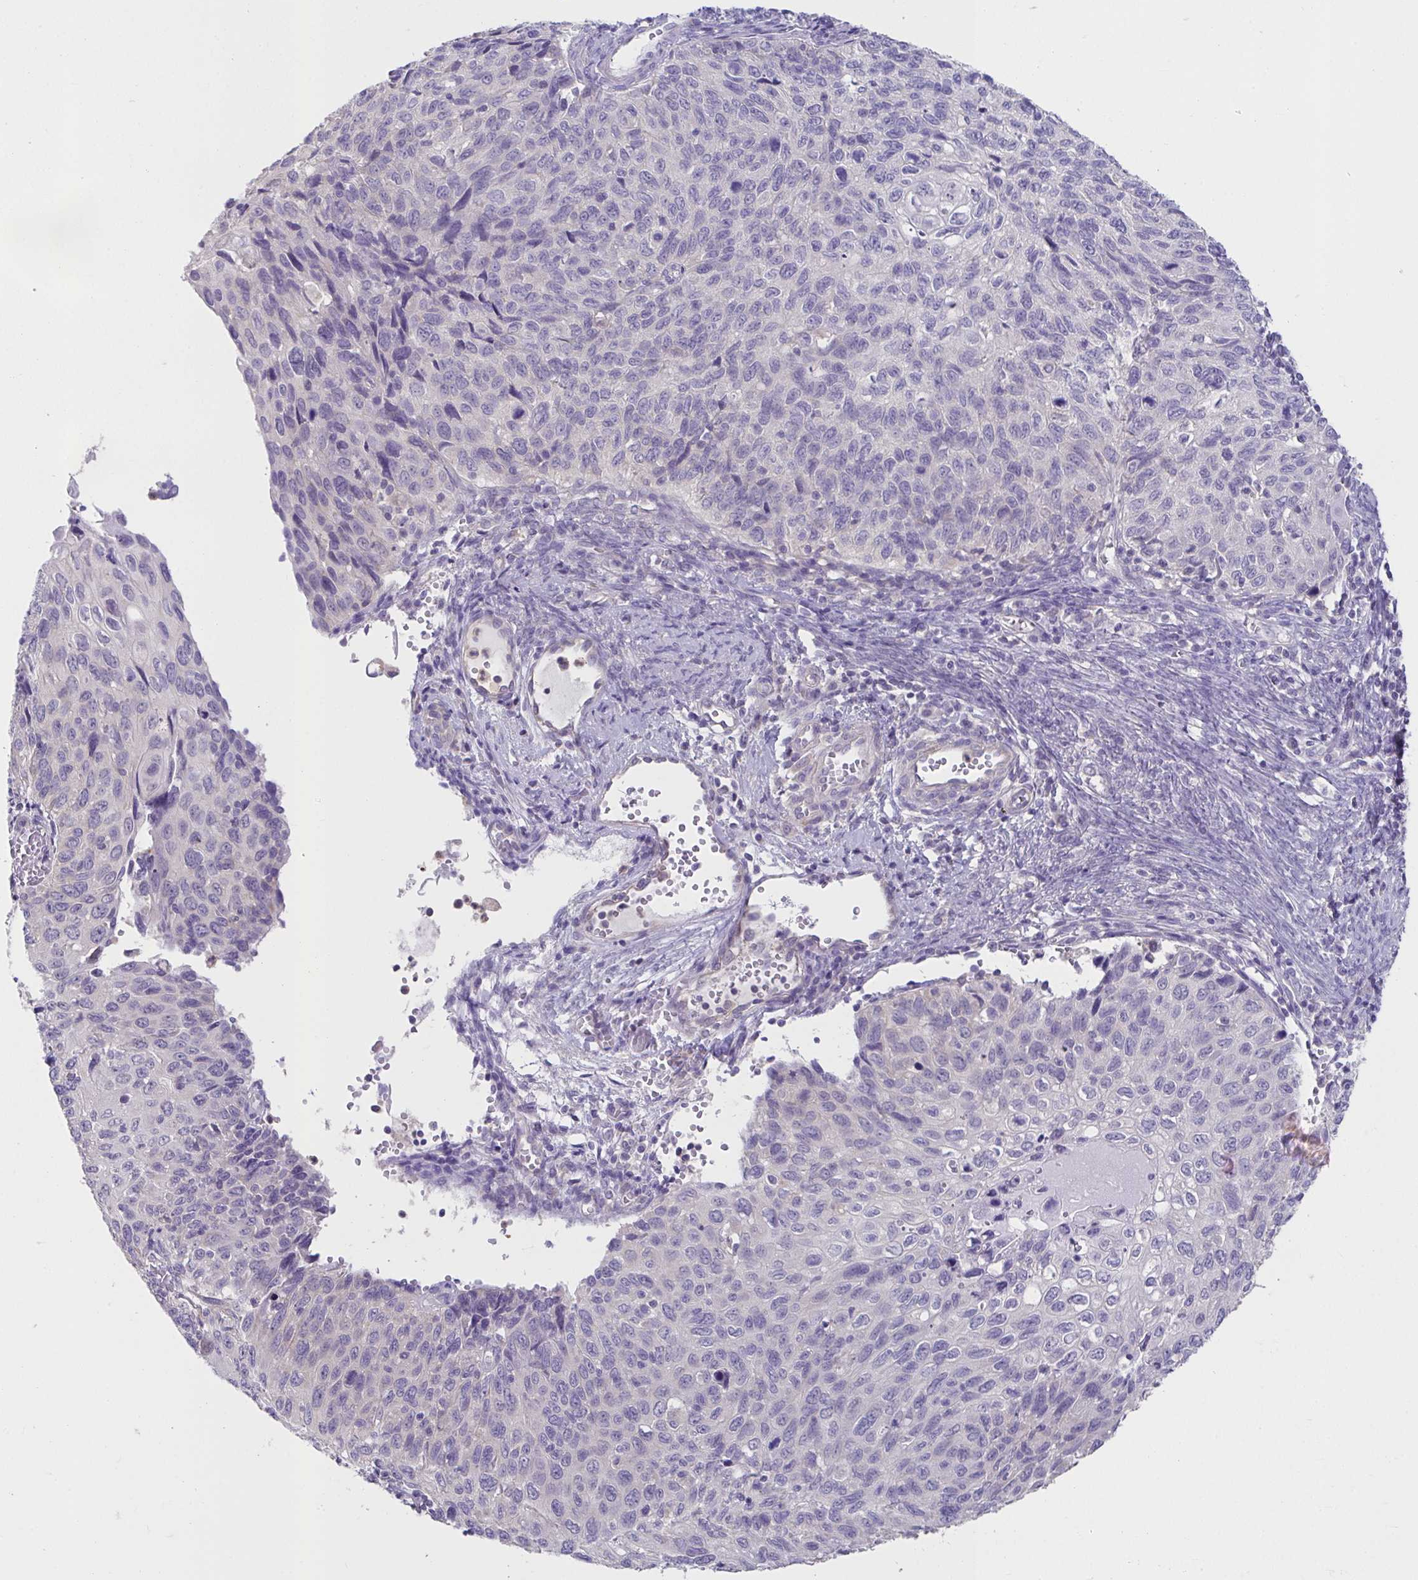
{"staining": {"intensity": "negative", "quantity": "none", "location": "none"}, "tissue": "cervical cancer", "cell_type": "Tumor cells", "image_type": "cancer", "snomed": [{"axis": "morphology", "description": "Squamous cell carcinoma, NOS"}, {"axis": "topography", "description": "Cervix"}], "caption": "High magnification brightfield microscopy of cervical cancer stained with DAB (3,3'-diaminobenzidine) (brown) and counterstained with hematoxylin (blue): tumor cells show no significant staining.", "gene": "CXCR1", "patient": {"sex": "female", "age": 70}}